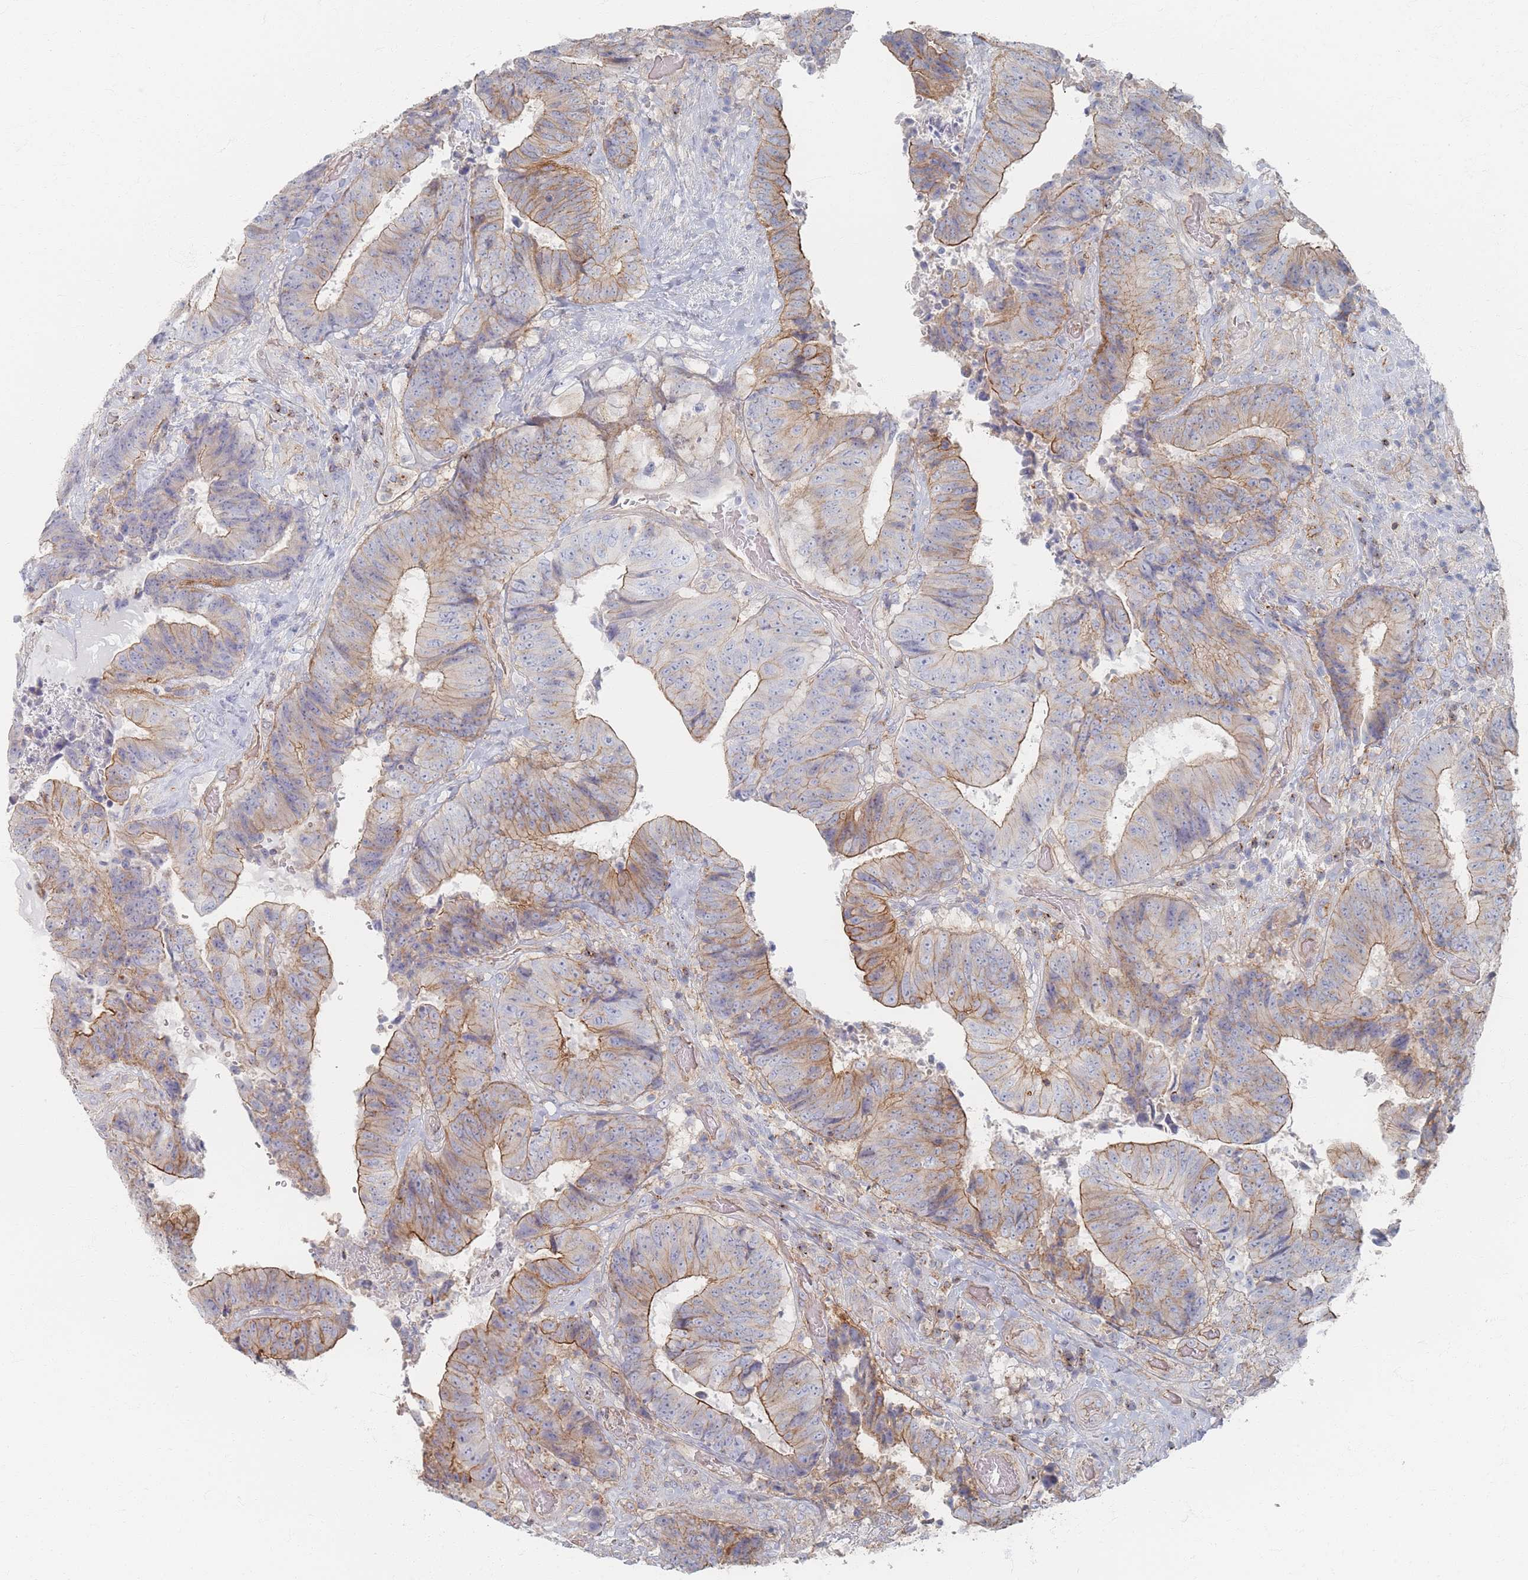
{"staining": {"intensity": "moderate", "quantity": ">75%", "location": "cytoplasmic/membranous"}, "tissue": "colorectal cancer", "cell_type": "Tumor cells", "image_type": "cancer", "snomed": [{"axis": "morphology", "description": "Adenocarcinoma, NOS"}, {"axis": "topography", "description": "Rectum"}], "caption": "Protein expression analysis of human adenocarcinoma (colorectal) reveals moderate cytoplasmic/membranous expression in approximately >75% of tumor cells.", "gene": "GNB1", "patient": {"sex": "male", "age": 72}}